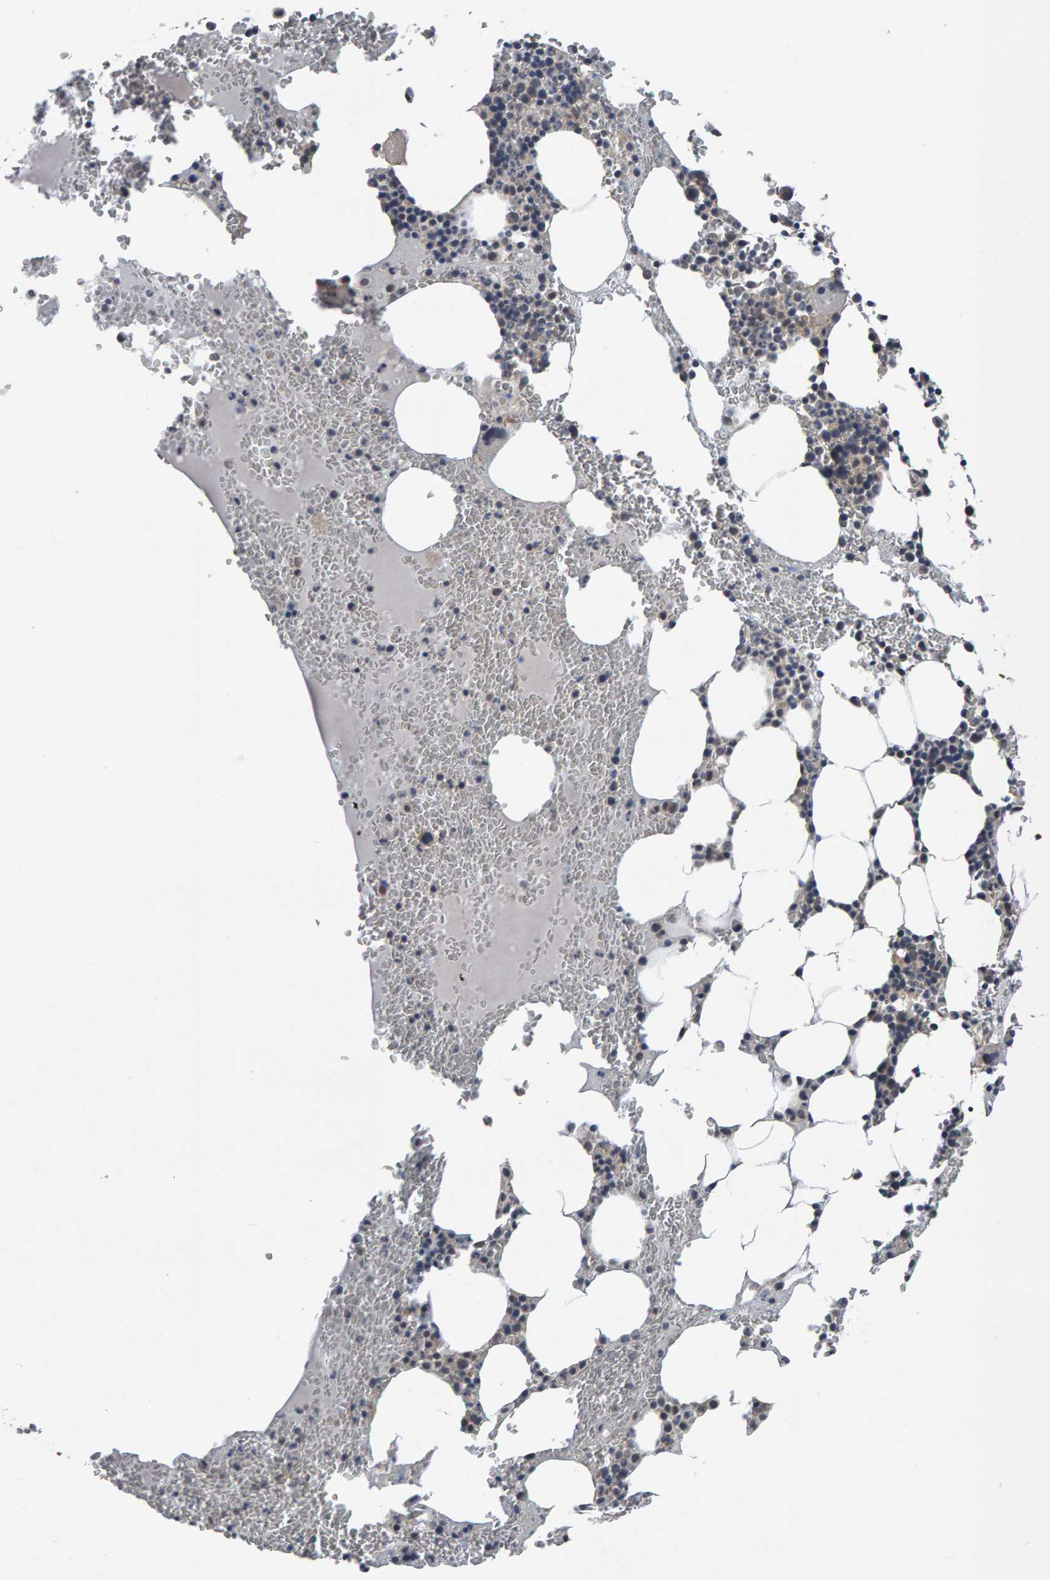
{"staining": {"intensity": "weak", "quantity": "25%-75%", "location": "nuclear"}, "tissue": "bone marrow", "cell_type": "Hematopoietic cells", "image_type": "normal", "snomed": [{"axis": "morphology", "description": "Normal tissue, NOS"}, {"axis": "morphology", "description": "Inflammation, NOS"}, {"axis": "topography", "description": "Bone marrow"}], "caption": "Brown immunohistochemical staining in unremarkable bone marrow shows weak nuclear positivity in about 25%-75% of hematopoietic cells. (brown staining indicates protein expression, while blue staining denotes nuclei).", "gene": "COASY", "patient": {"sex": "female", "age": 67}}